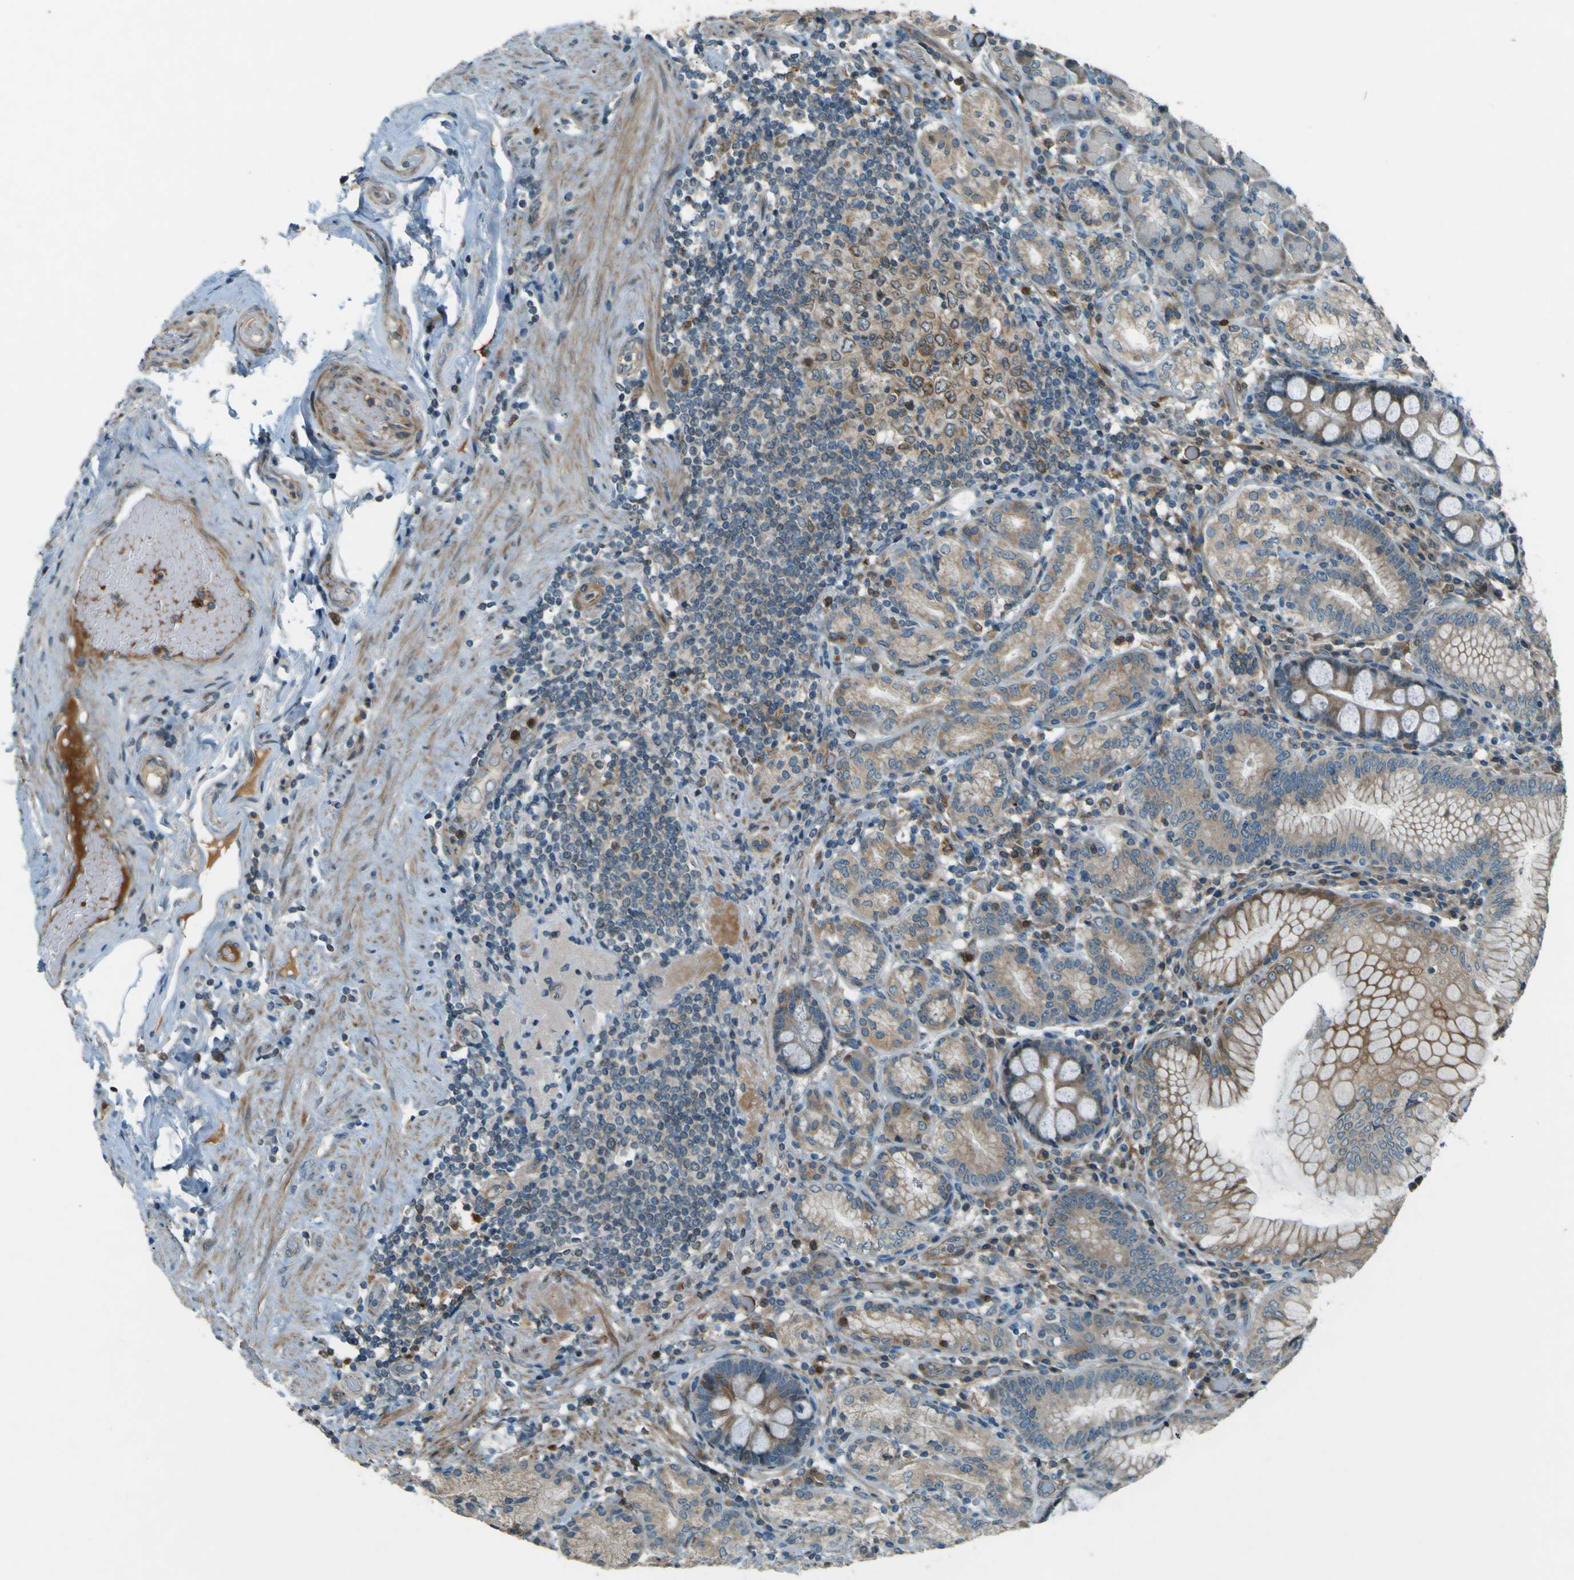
{"staining": {"intensity": "moderate", "quantity": "25%-75%", "location": "cytoplasmic/membranous"}, "tissue": "stomach", "cell_type": "Glandular cells", "image_type": "normal", "snomed": [{"axis": "morphology", "description": "Normal tissue, NOS"}, {"axis": "topography", "description": "Stomach, lower"}], "caption": "Immunohistochemistry (IHC) (DAB (3,3'-diaminobenzidine)) staining of unremarkable stomach exhibits moderate cytoplasmic/membranous protein positivity in about 25%-75% of glandular cells.", "gene": "LPCAT1", "patient": {"sex": "female", "age": 76}}